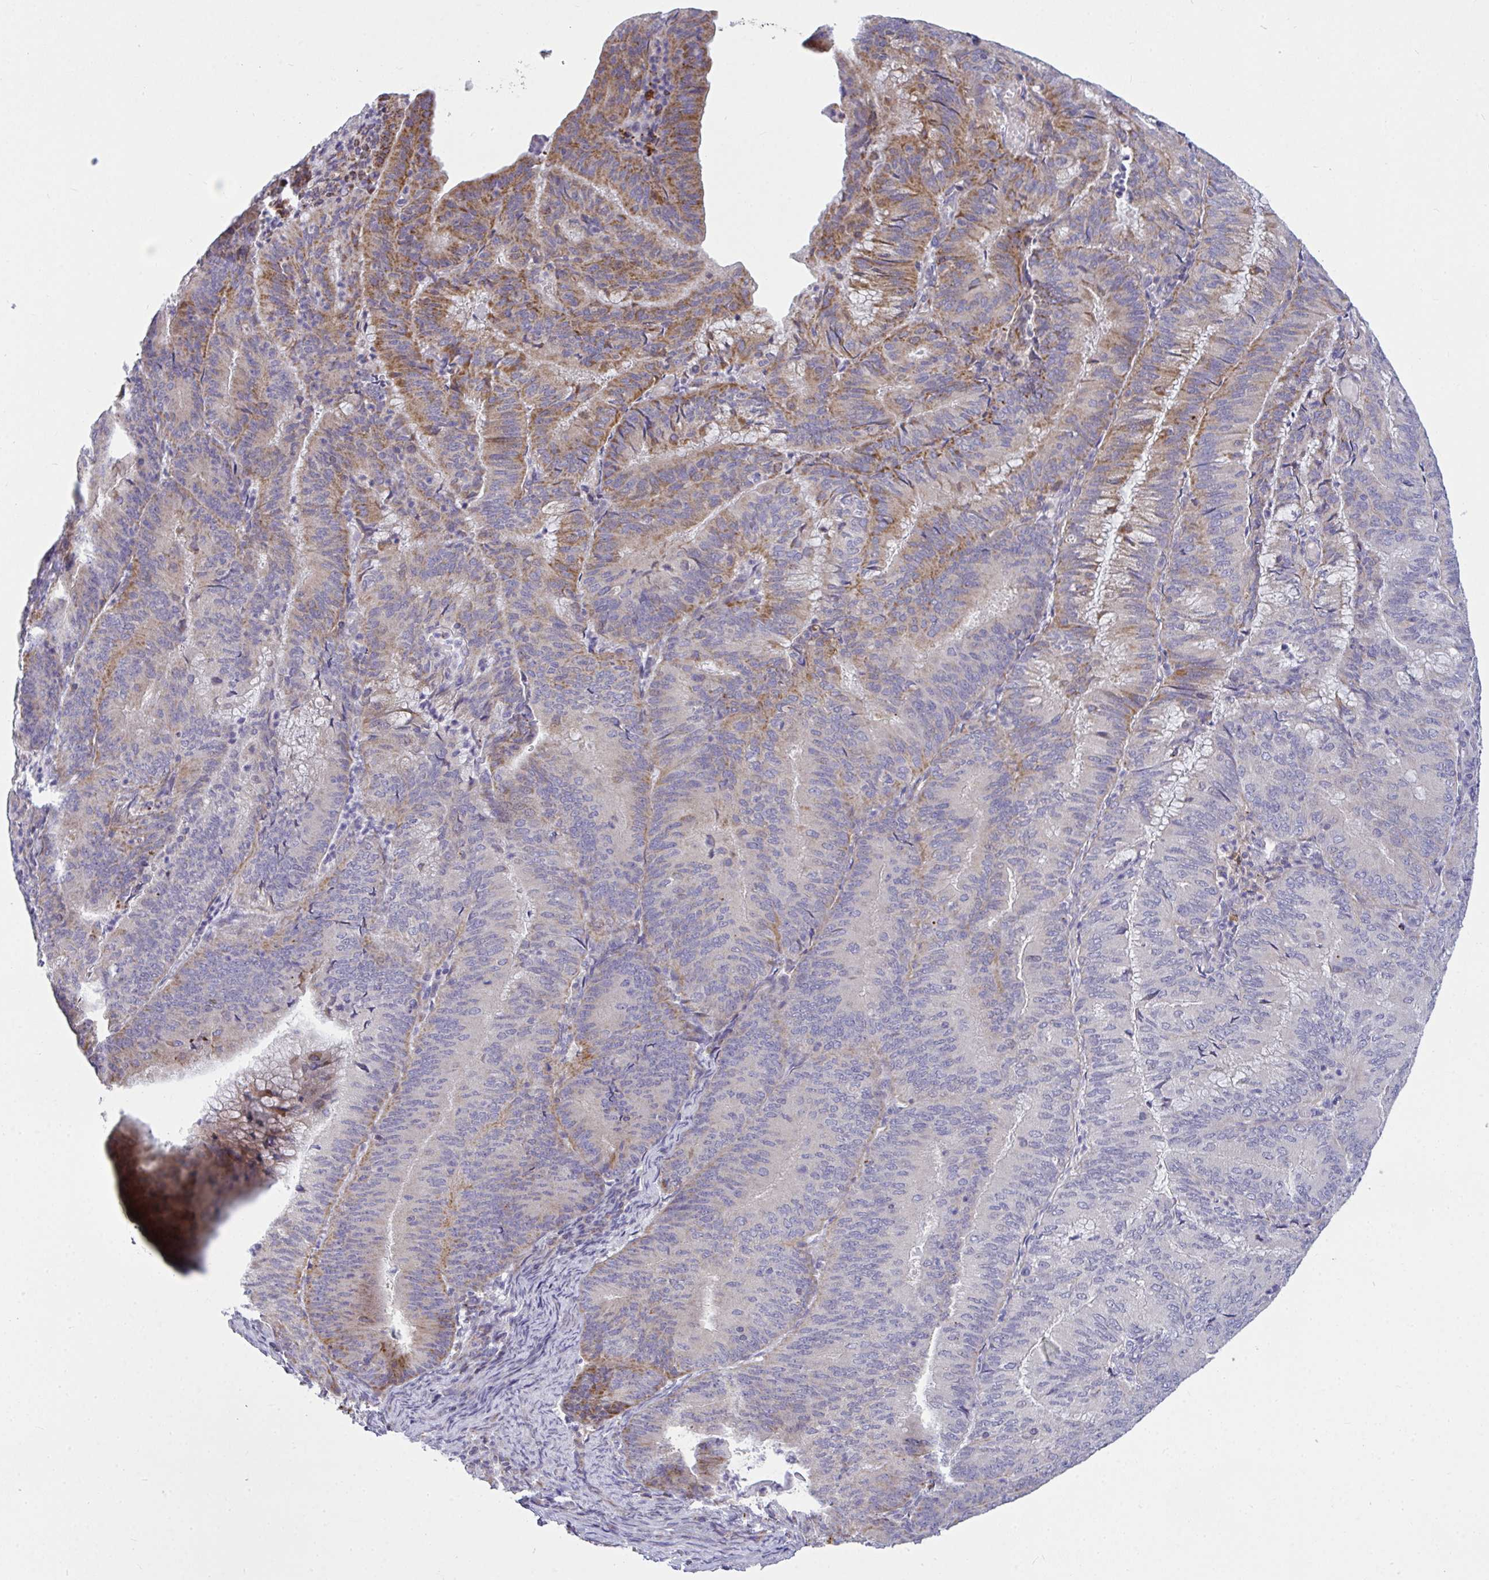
{"staining": {"intensity": "moderate", "quantity": "25%-75%", "location": "cytoplasmic/membranous"}, "tissue": "endometrial cancer", "cell_type": "Tumor cells", "image_type": "cancer", "snomed": [{"axis": "morphology", "description": "Adenocarcinoma, NOS"}, {"axis": "topography", "description": "Endometrium"}], "caption": "This photomicrograph displays immunohistochemistry staining of human endometrial cancer, with medium moderate cytoplasmic/membranous expression in approximately 25%-75% of tumor cells.", "gene": "SRRM4", "patient": {"sex": "female", "age": 57}}